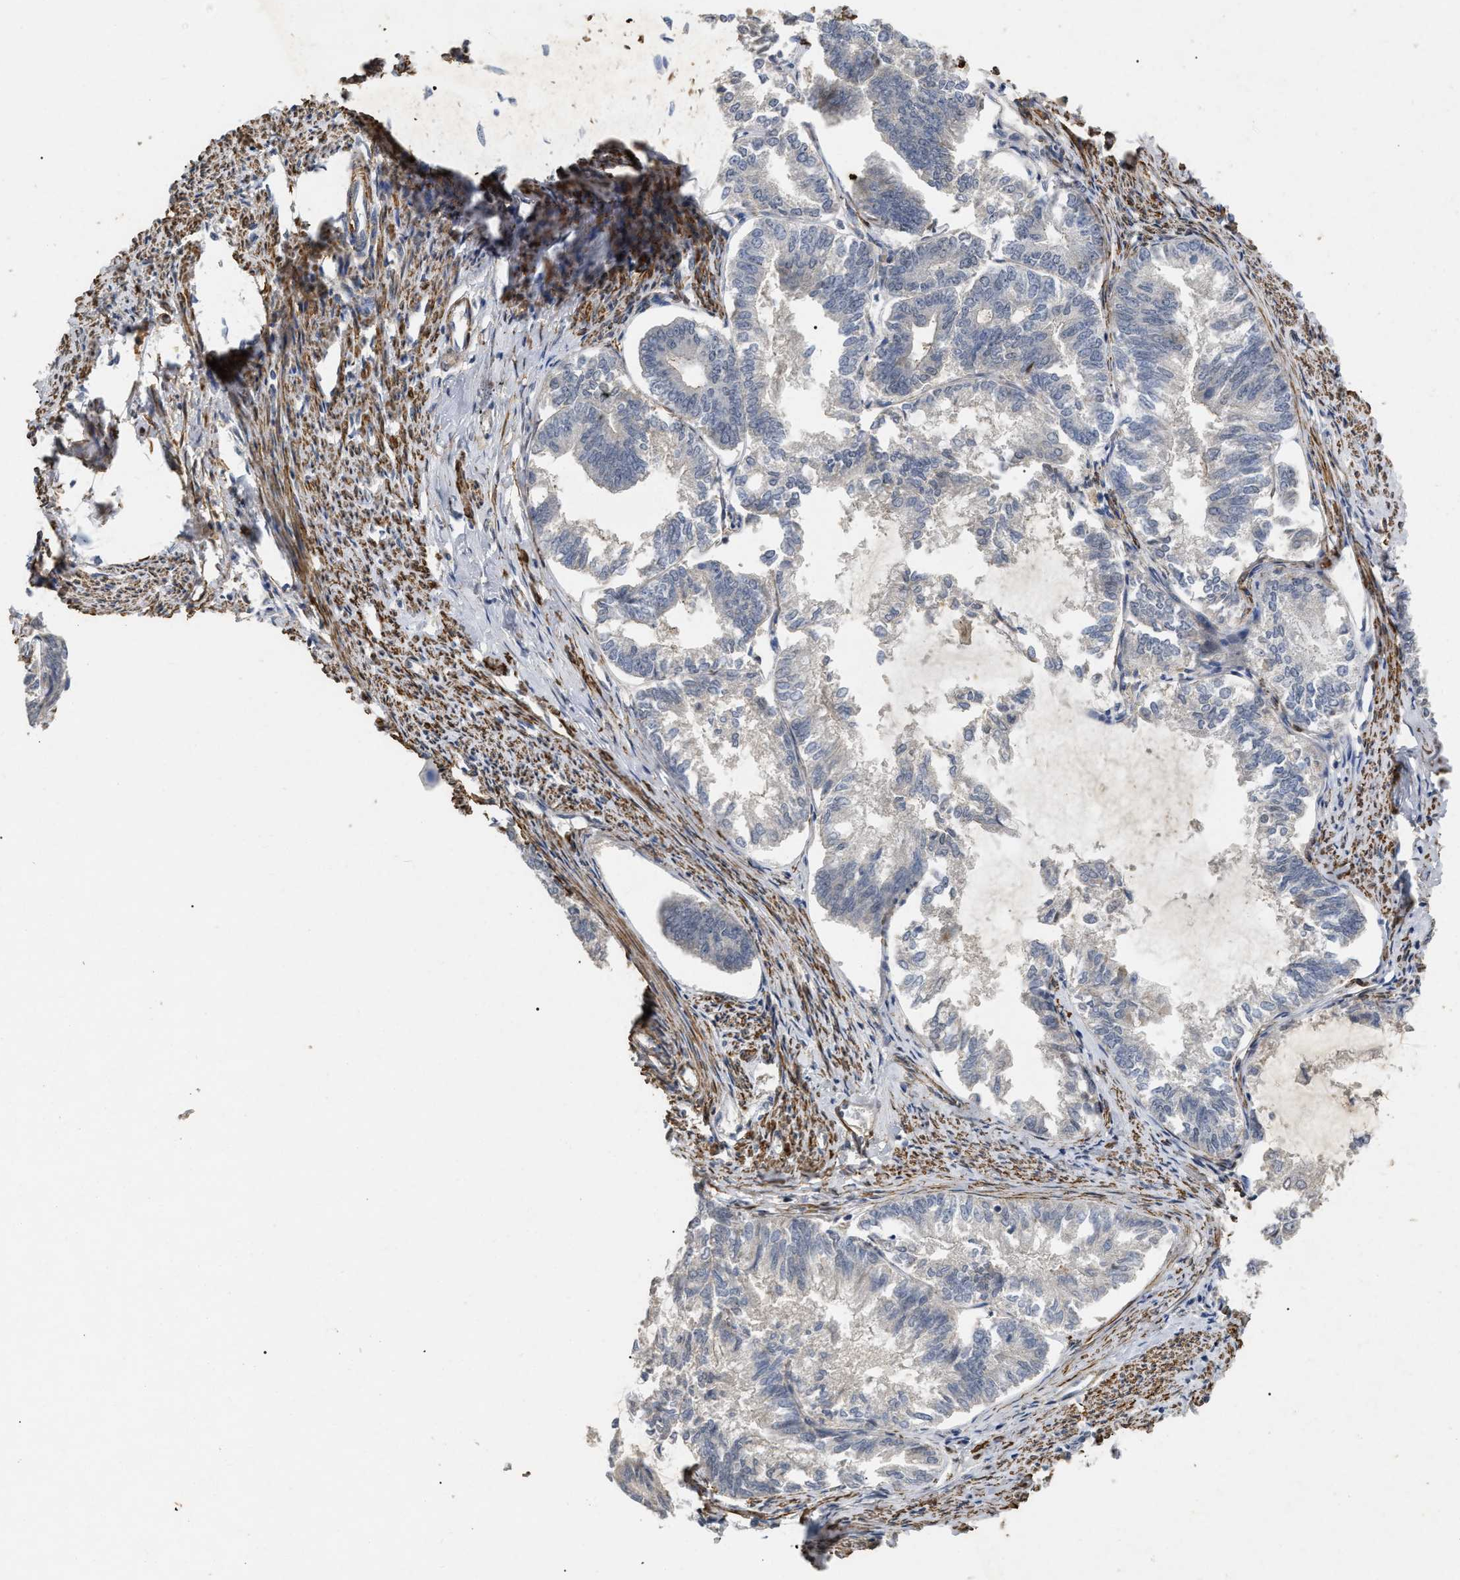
{"staining": {"intensity": "negative", "quantity": "none", "location": "none"}, "tissue": "endometrial cancer", "cell_type": "Tumor cells", "image_type": "cancer", "snomed": [{"axis": "morphology", "description": "Adenocarcinoma, NOS"}, {"axis": "topography", "description": "Endometrium"}], "caption": "Tumor cells are negative for protein expression in human endometrial adenocarcinoma. (DAB IHC visualized using brightfield microscopy, high magnification).", "gene": "ST6GALNAC6", "patient": {"sex": "female", "age": 86}}